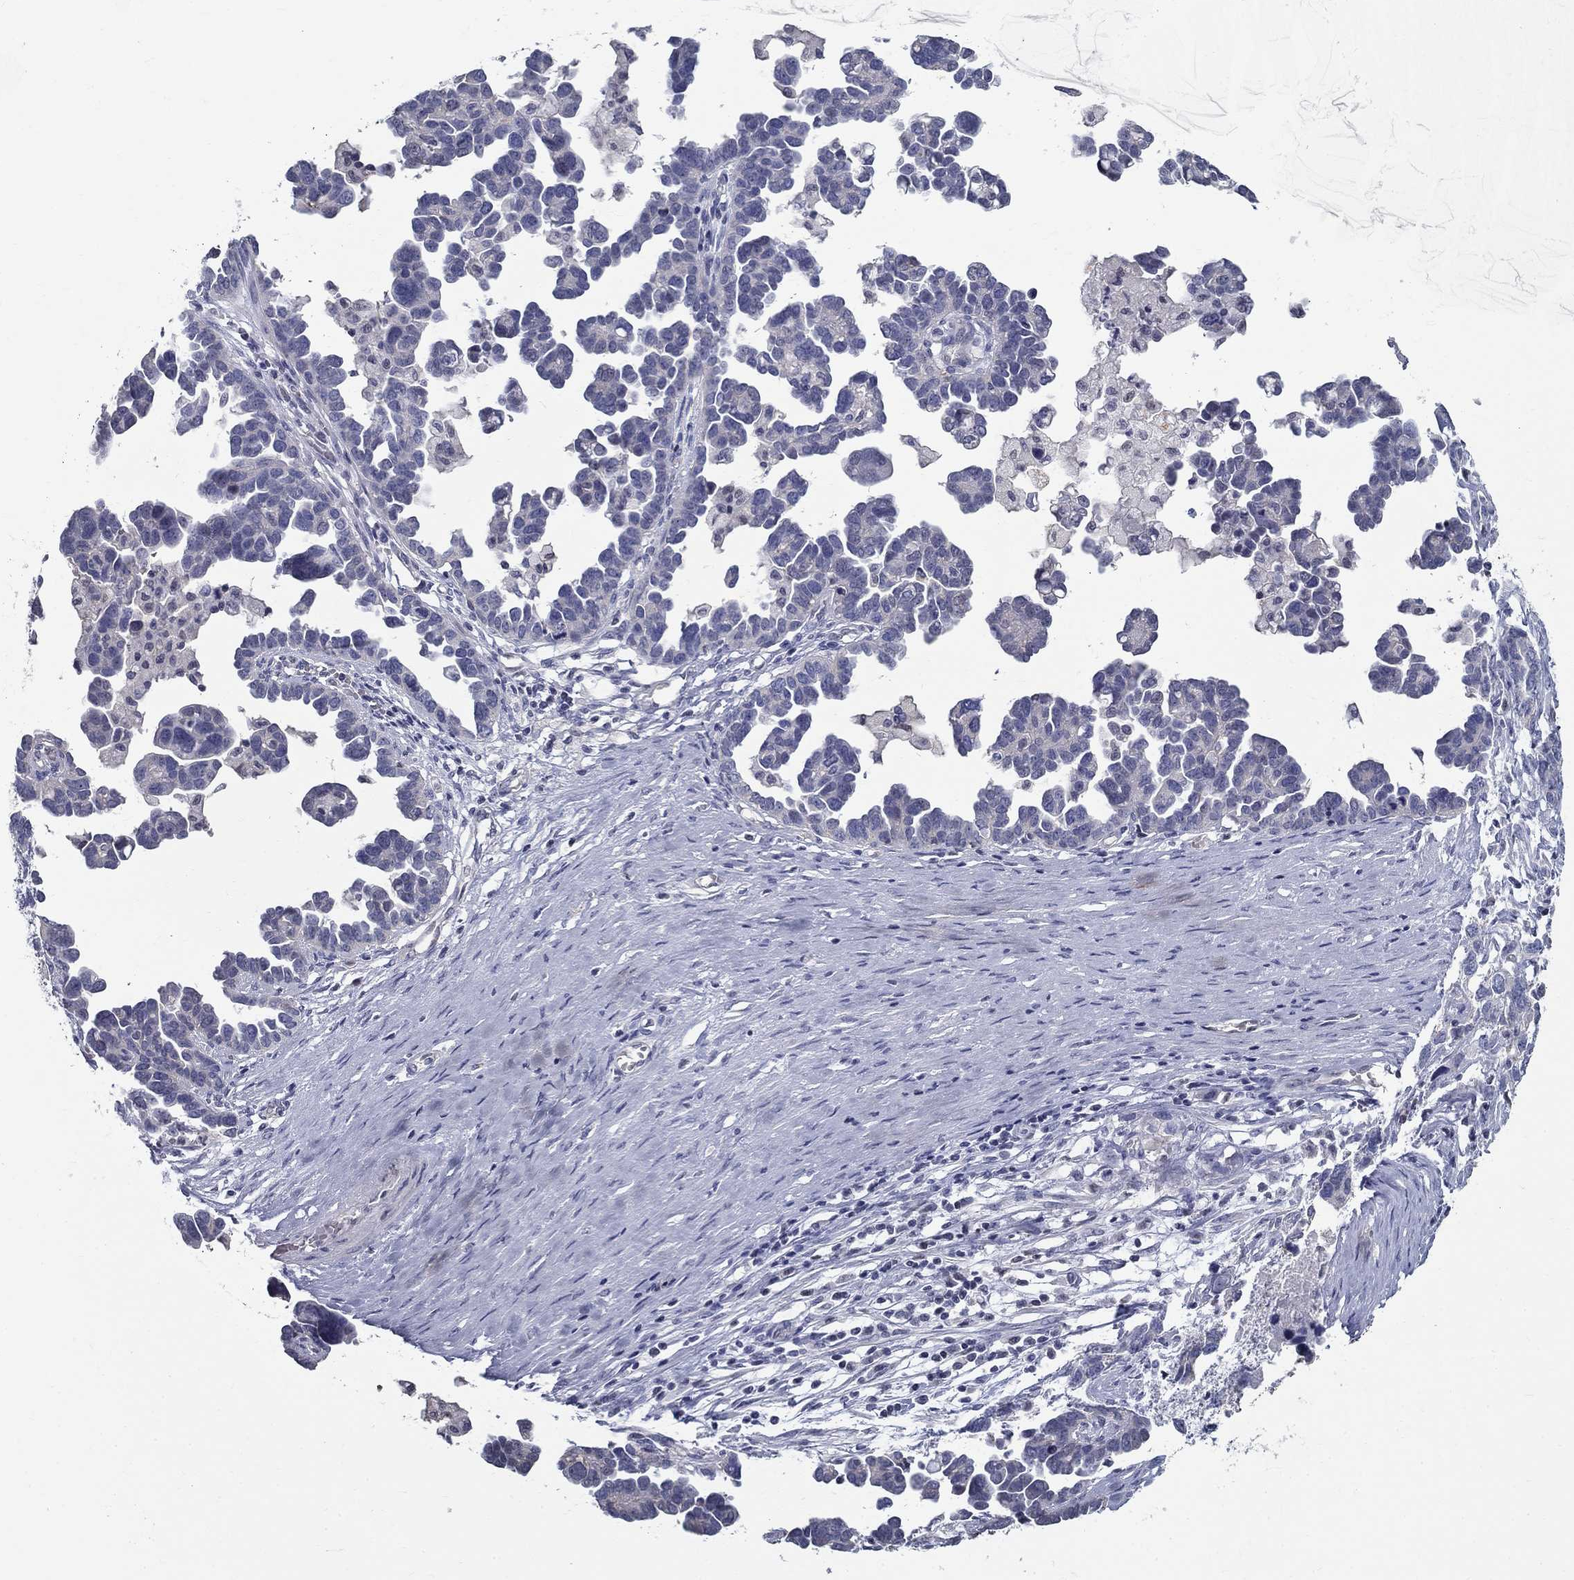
{"staining": {"intensity": "negative", "quantity": "none", "location": "none"}, "tissue": "ovarian cancer", "cell_type": "Tumor cells", "image_type": "cancer", "snomed": [{"axis": "morphology", "description": "Cystadenocarcinoma, serous, NOS"}, {"axis": "topography", "description": "Ovary"}], "caption": "Protein analysis of ovarian serous cystadenocarcinoma exhibits no significant positivity in tumor cells.", "gene": "GUCA1A", "patient": {"sex": "female", "age": 54}}